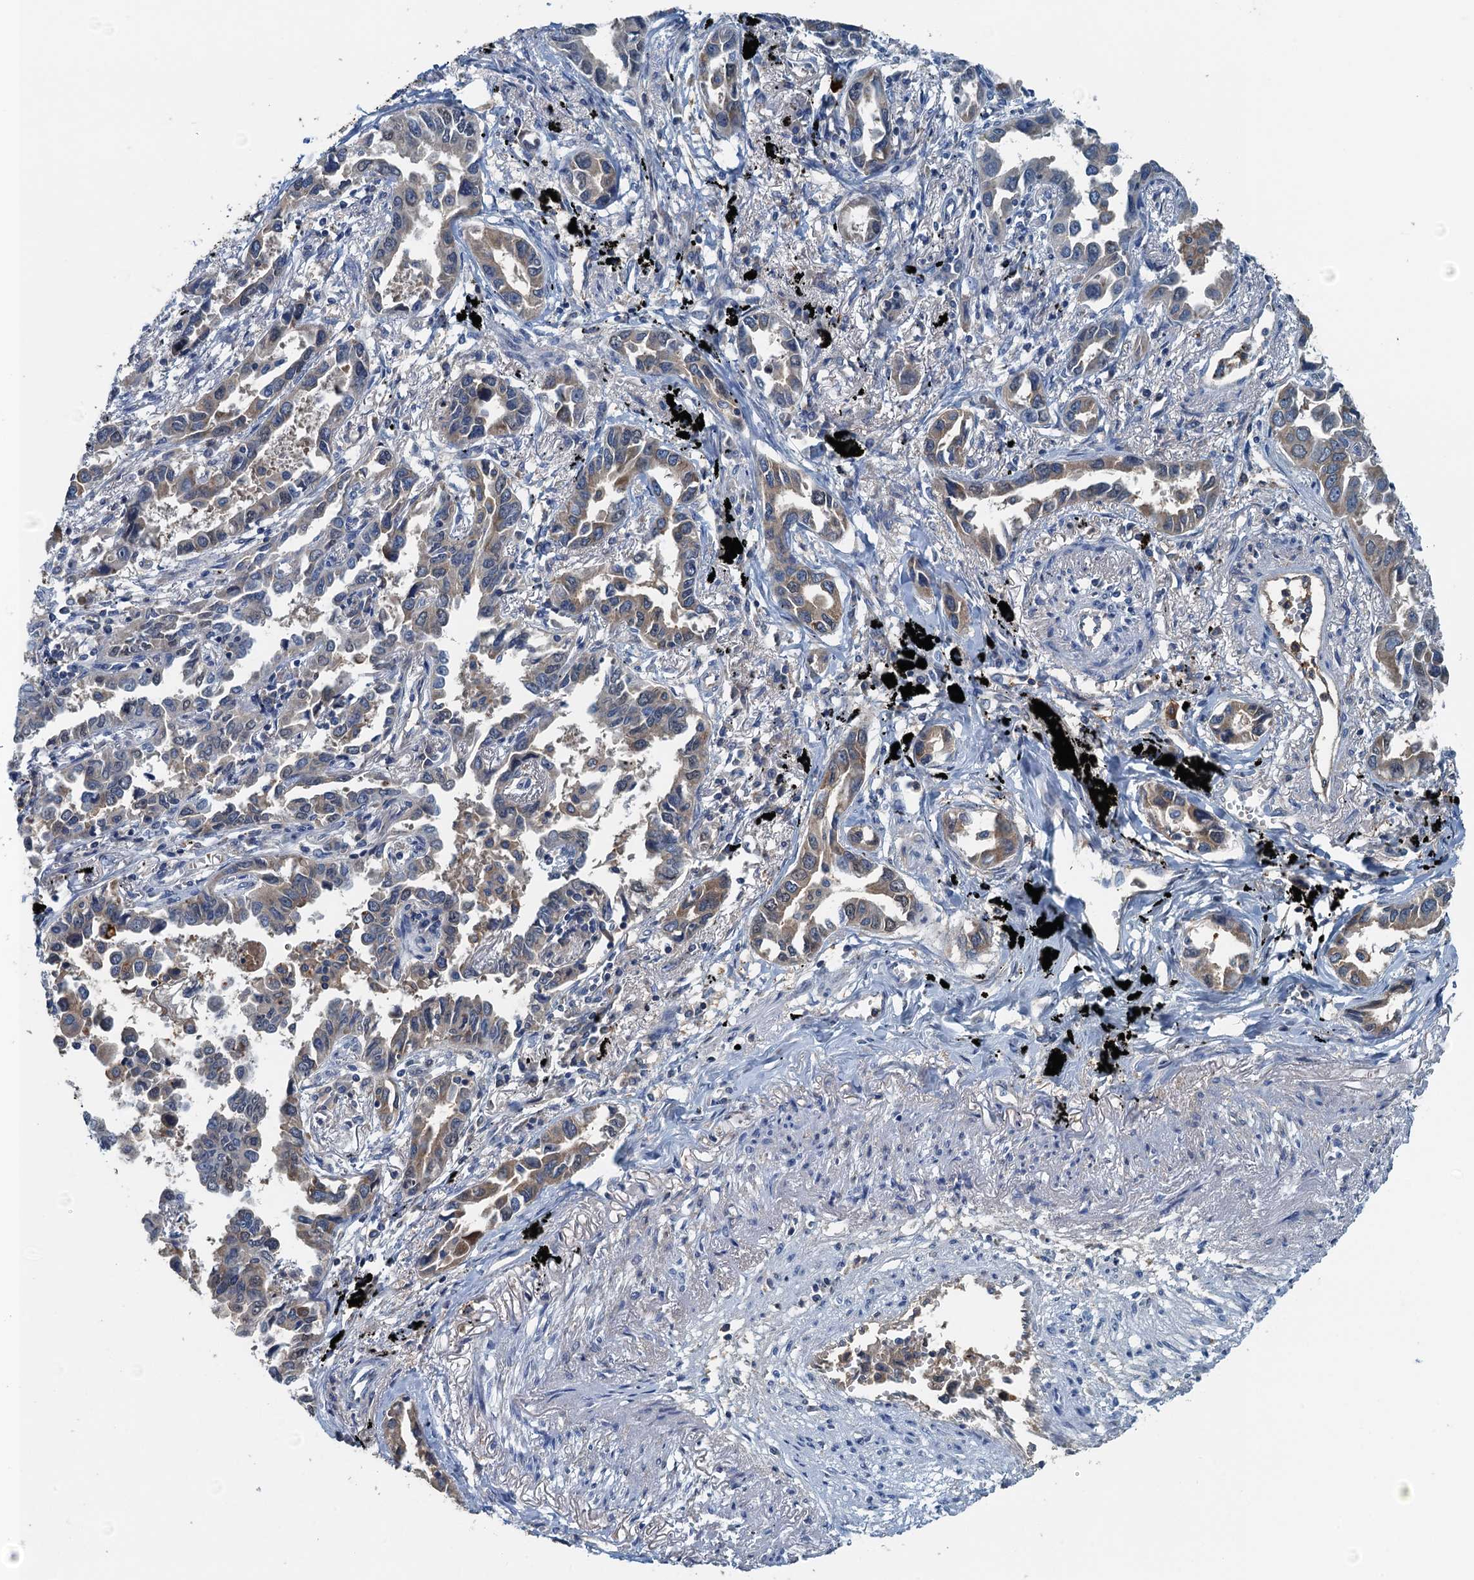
{"staining": {"intensity": "weak", "quantity": "<25%", "location": "cytoplasmic/membranous"}, "tissue": "lung cancer", "cell_type": "Tumor cells", "image_type": "cancer", "snomed": [{"axis": "morphology", "description": "Adenocarcinoma, NOS"}, {"axis": "topography", "description": "Lung"}], "caption": "Adenocarcinoma (lung) was stained to show a protein in brown. There is no significant positivity in tumor cells. The staining is performed using DAB brown chromogen with nuclei counter-stained in using hematoxylin.", "gene": "LSM14B", "patient": {"sex": "male", "age": 67}}